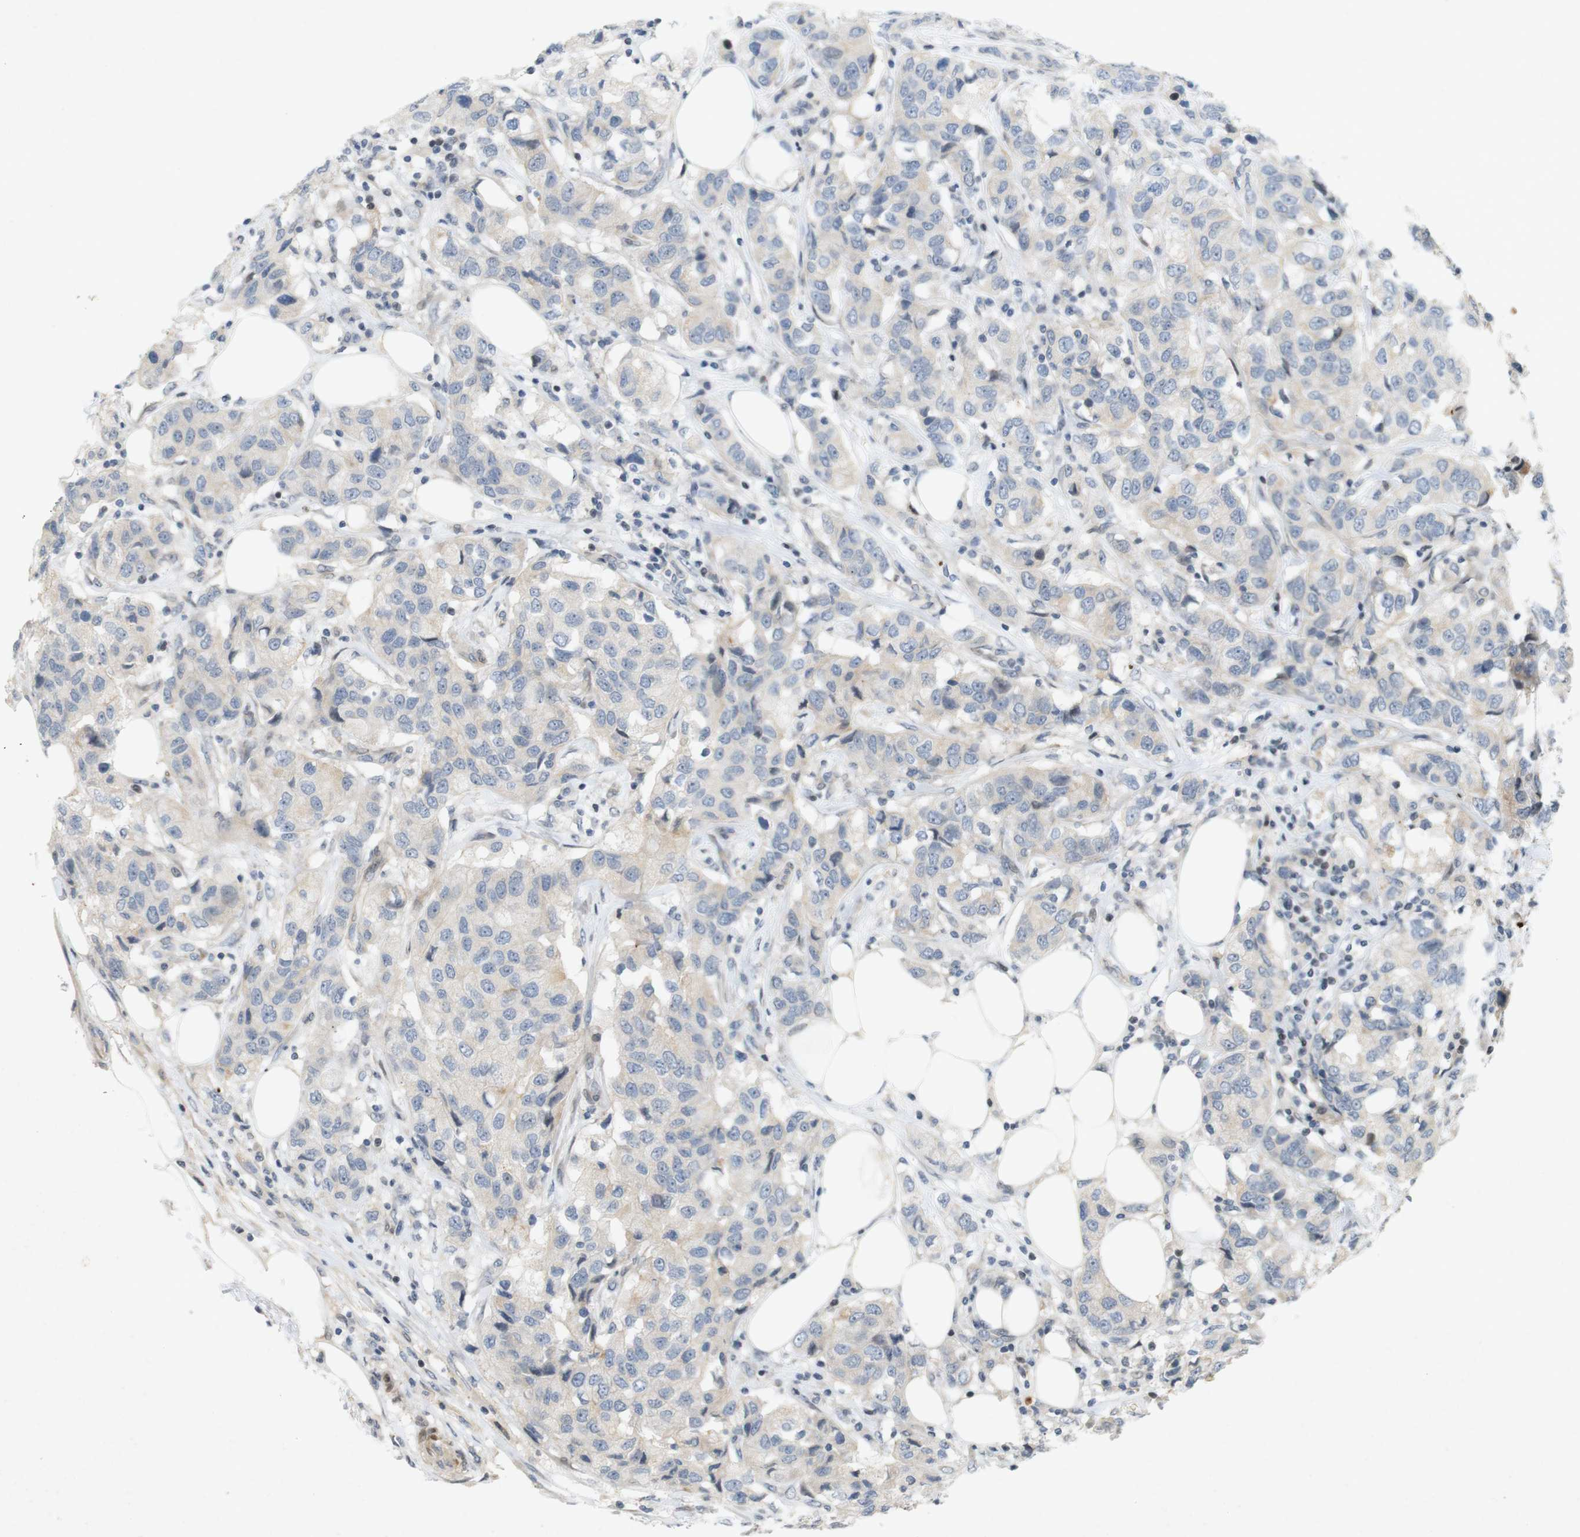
{"staining": {"intensity": "negative", "quantity": "none", "location": "none"}, "tissue": "breast cancer", "cell_type": "Tumor cells", "image_type": "cancer", "snomed": [{"axis": "morphology", "description": "Duct carcinoma"}, {"axis": "topography", "description": "Breast"}], "caption": "Immunohistochemistry (IHC) of breast cancer (intraductal carcinoma) demonstrates no expression in tumor cells.", "gene": "PPP1R14A", "patient": {"sex": "female", "age": 80}}